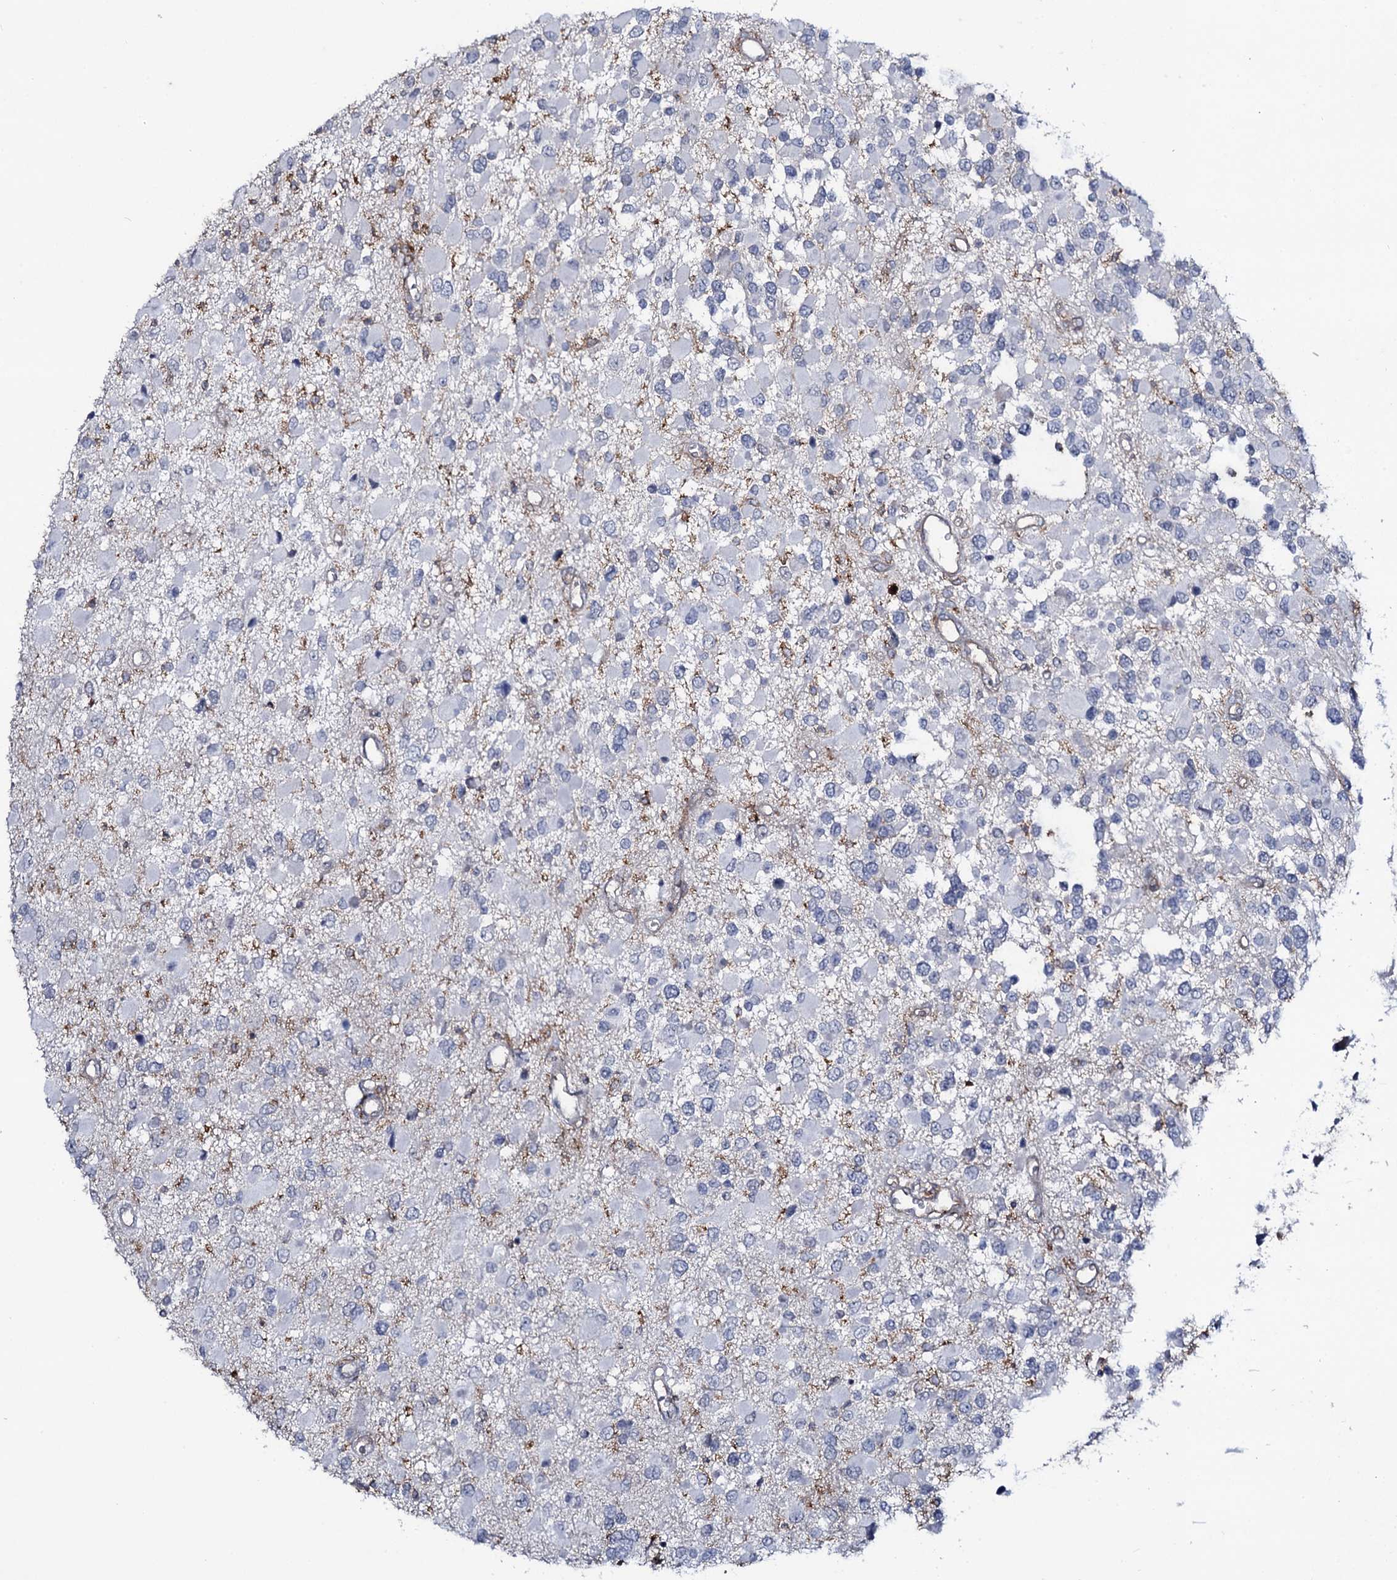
{"staining": {"intensity": "negative", "quantity": "none", "location": "none"}, "tissue": "glioma", "cell_type": "Tumor cells", "image_type": "cancer", "snomed": [{"axis": "morphology", "description": "Glioma, malignant, High grade"}, {"axis": "topography", "description": "Brain"}], "caption": "High magnification brightfield microscopy of glioma stained with DAB (brown) and counterstained with hematoxylin (blue): tumor cells show no significant staining.", "gene": "SNAP23", "patient": {"sex": "male", "age": 53}}